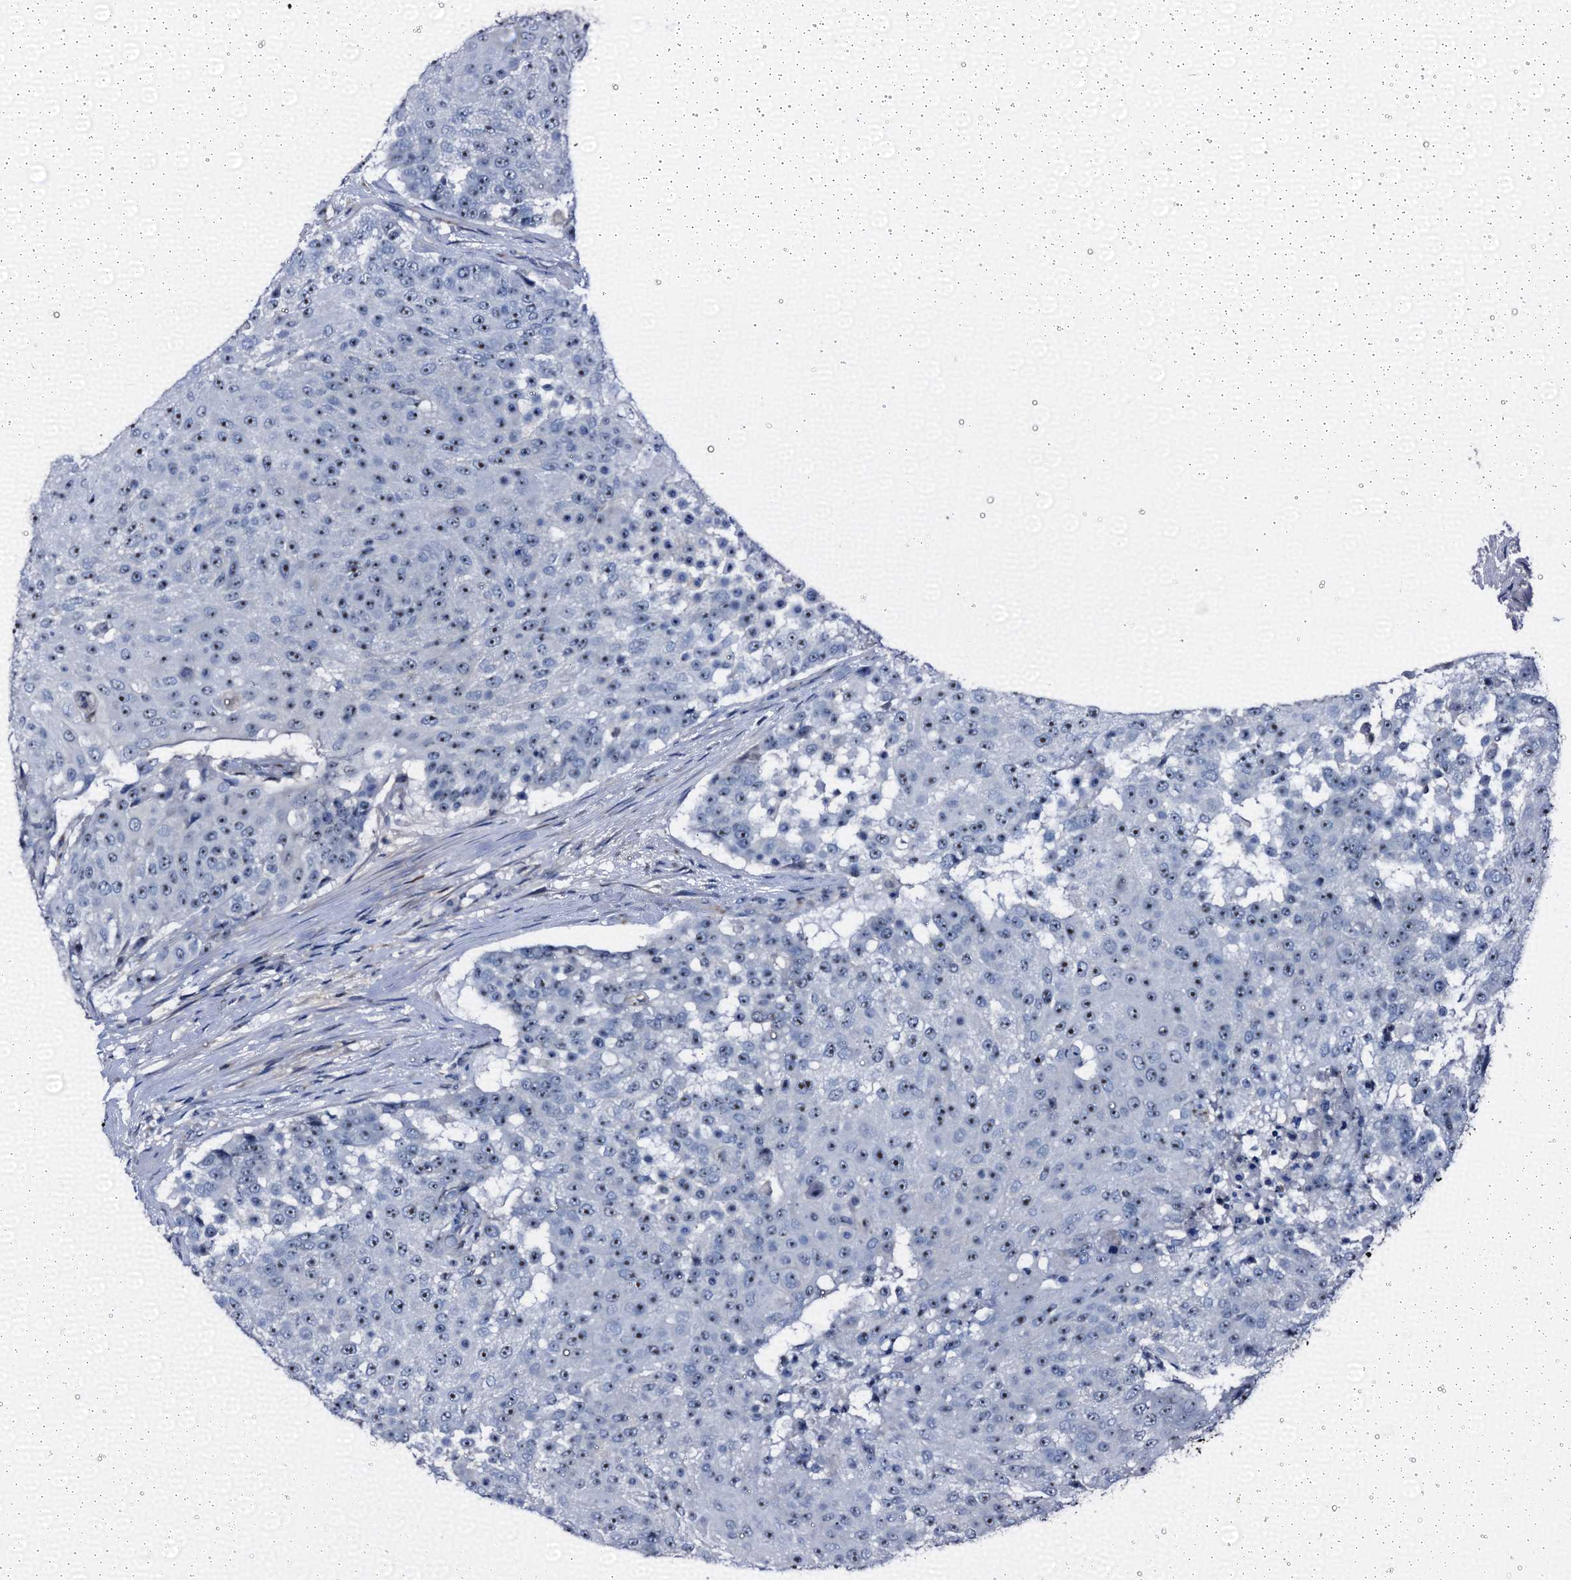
{"staining": {"intensity": "moderate", "quantity": ">75%", "location": "nuclear"}, "tissue": "urothelial cancer", "cell_type": "Tumor cells", "image_type": "cancer", "snomed": [{"axis": "morphology", "description": "Urothelial carcinoma, High grade"}, {"axis": "topography", "description": "Urinary bladder"}], "caption": "The photomicrograph demonstrates immunohistochemical staining of urothelial cancer. There is moderate nuclear positivity is seen in approximately >75% of tumor cells.", "gene": "EMG1", "patient": {"sex": "female", "age": 63}}